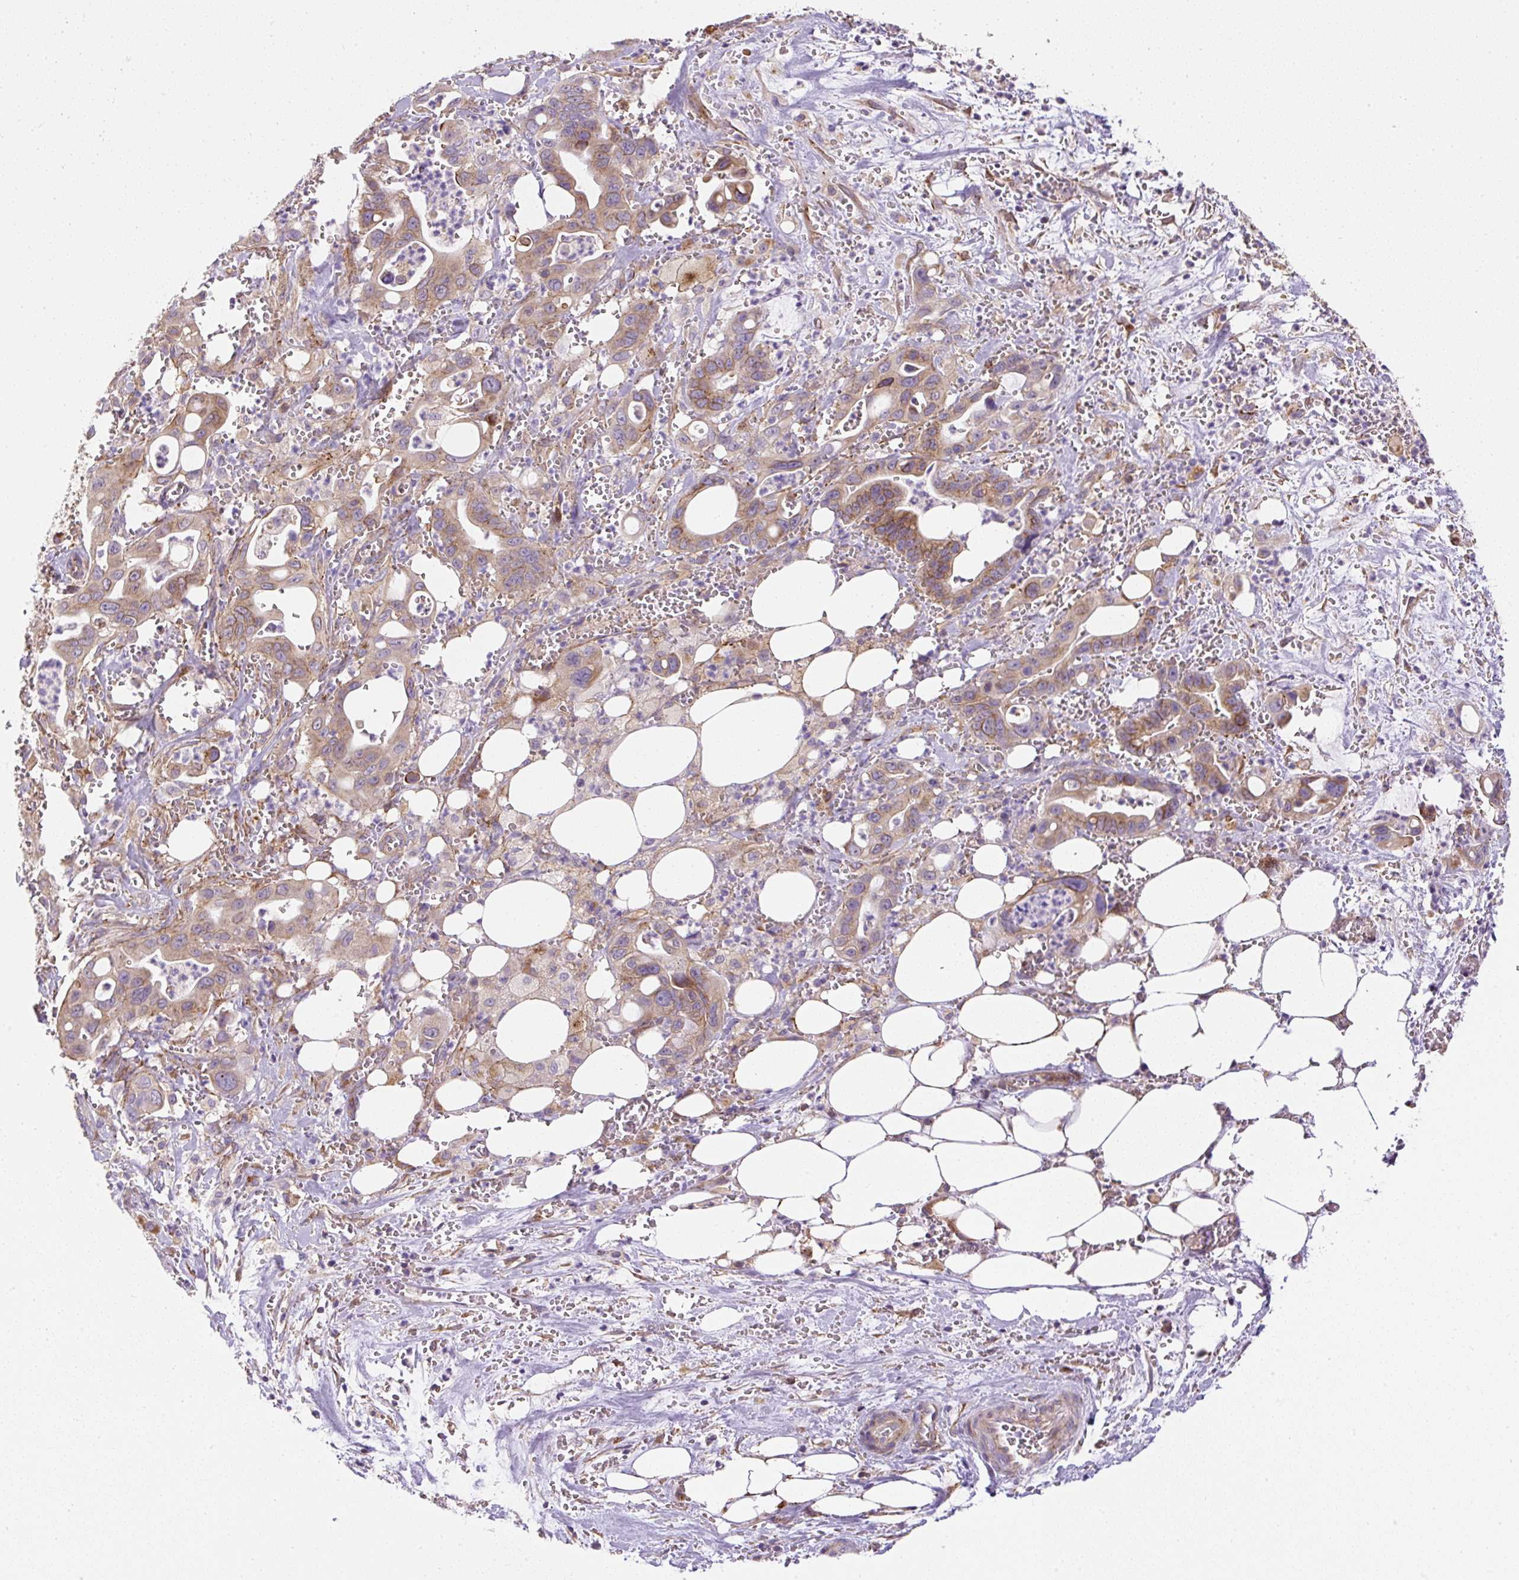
{"staining": {"intensity": "moderate", "quantity": ">75%", "location": "cytoplasmic/membranous"}, "tissue": "pancreatic cancer", "cell_type": "Tumor cells", "image_type": "cancer", "snomed": [{"axis": "morphology", "description": "Adenocarcinoma, NOS"}, {"axis": "topography", "description": "Pancreas"}], "caption": "Pancreatic adenocarcinoma was stained to show a protein in brown. There is medium levels of moderate cytoplasmic/membranous positivity in about >75% of tumor cells.", "gene": "RNF170", "patient": {"sex": "male", "age": 61}}